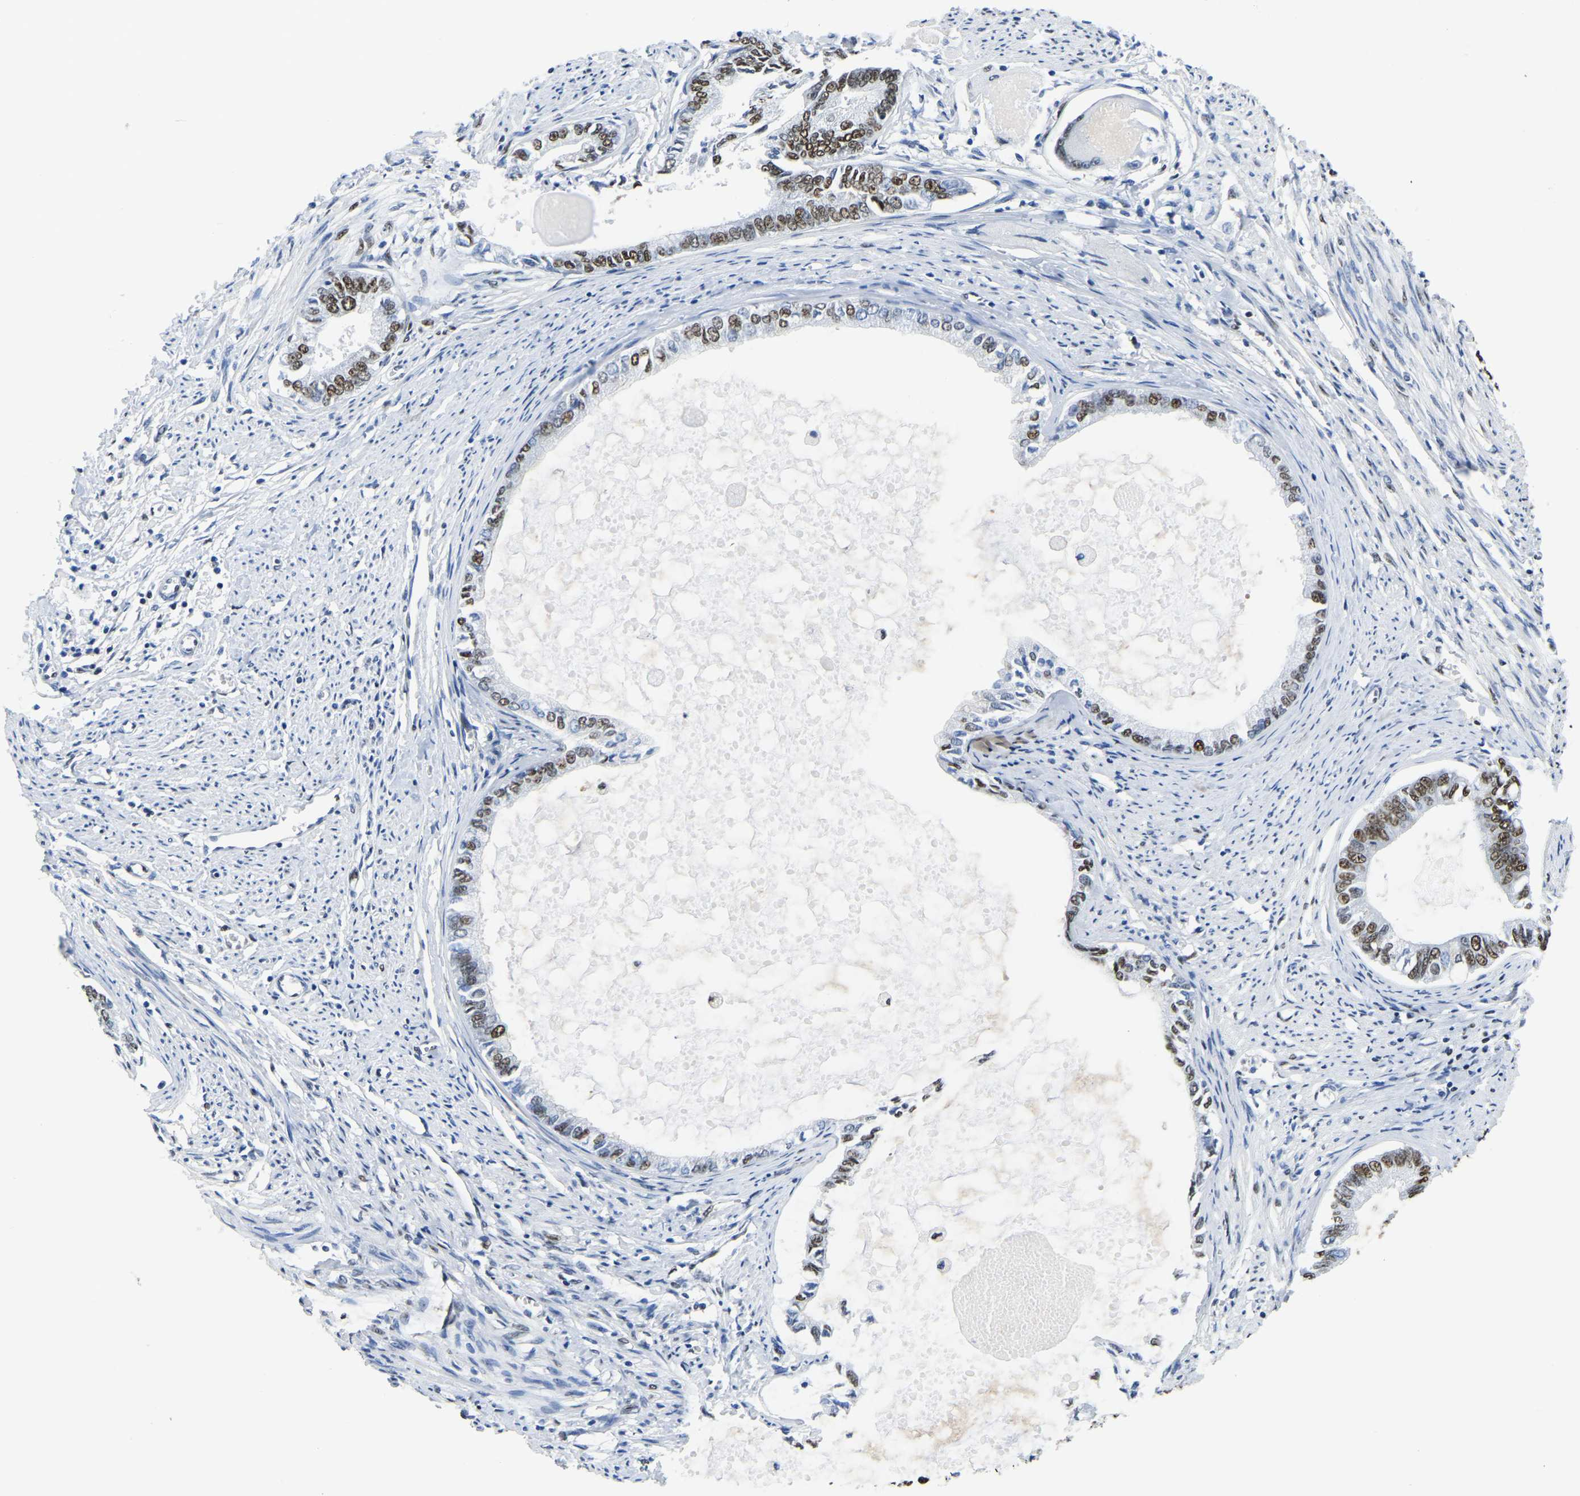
{"staining": {"intensity": "moderate", "quantity": ">75%", "location": "nuclear"}, "tissue": "endometrial cancer", "cell_type": "Tumor cells", "image_type": "cancer", "snomed": [{"axis": "morphology", "description": "Adenocarcinoma, NOS"}, {"axis": "topography", "description": "Endometrium"}], "caption": "High-power microscopy captured an immunohistochemistry photomicrograph of endometrial adenocarcinoma, revealing moderate nuclear positivity in approximately >75% of tumor cells.", "gene": "UBA1", "patient": {"sex": "female", "age": 86}}